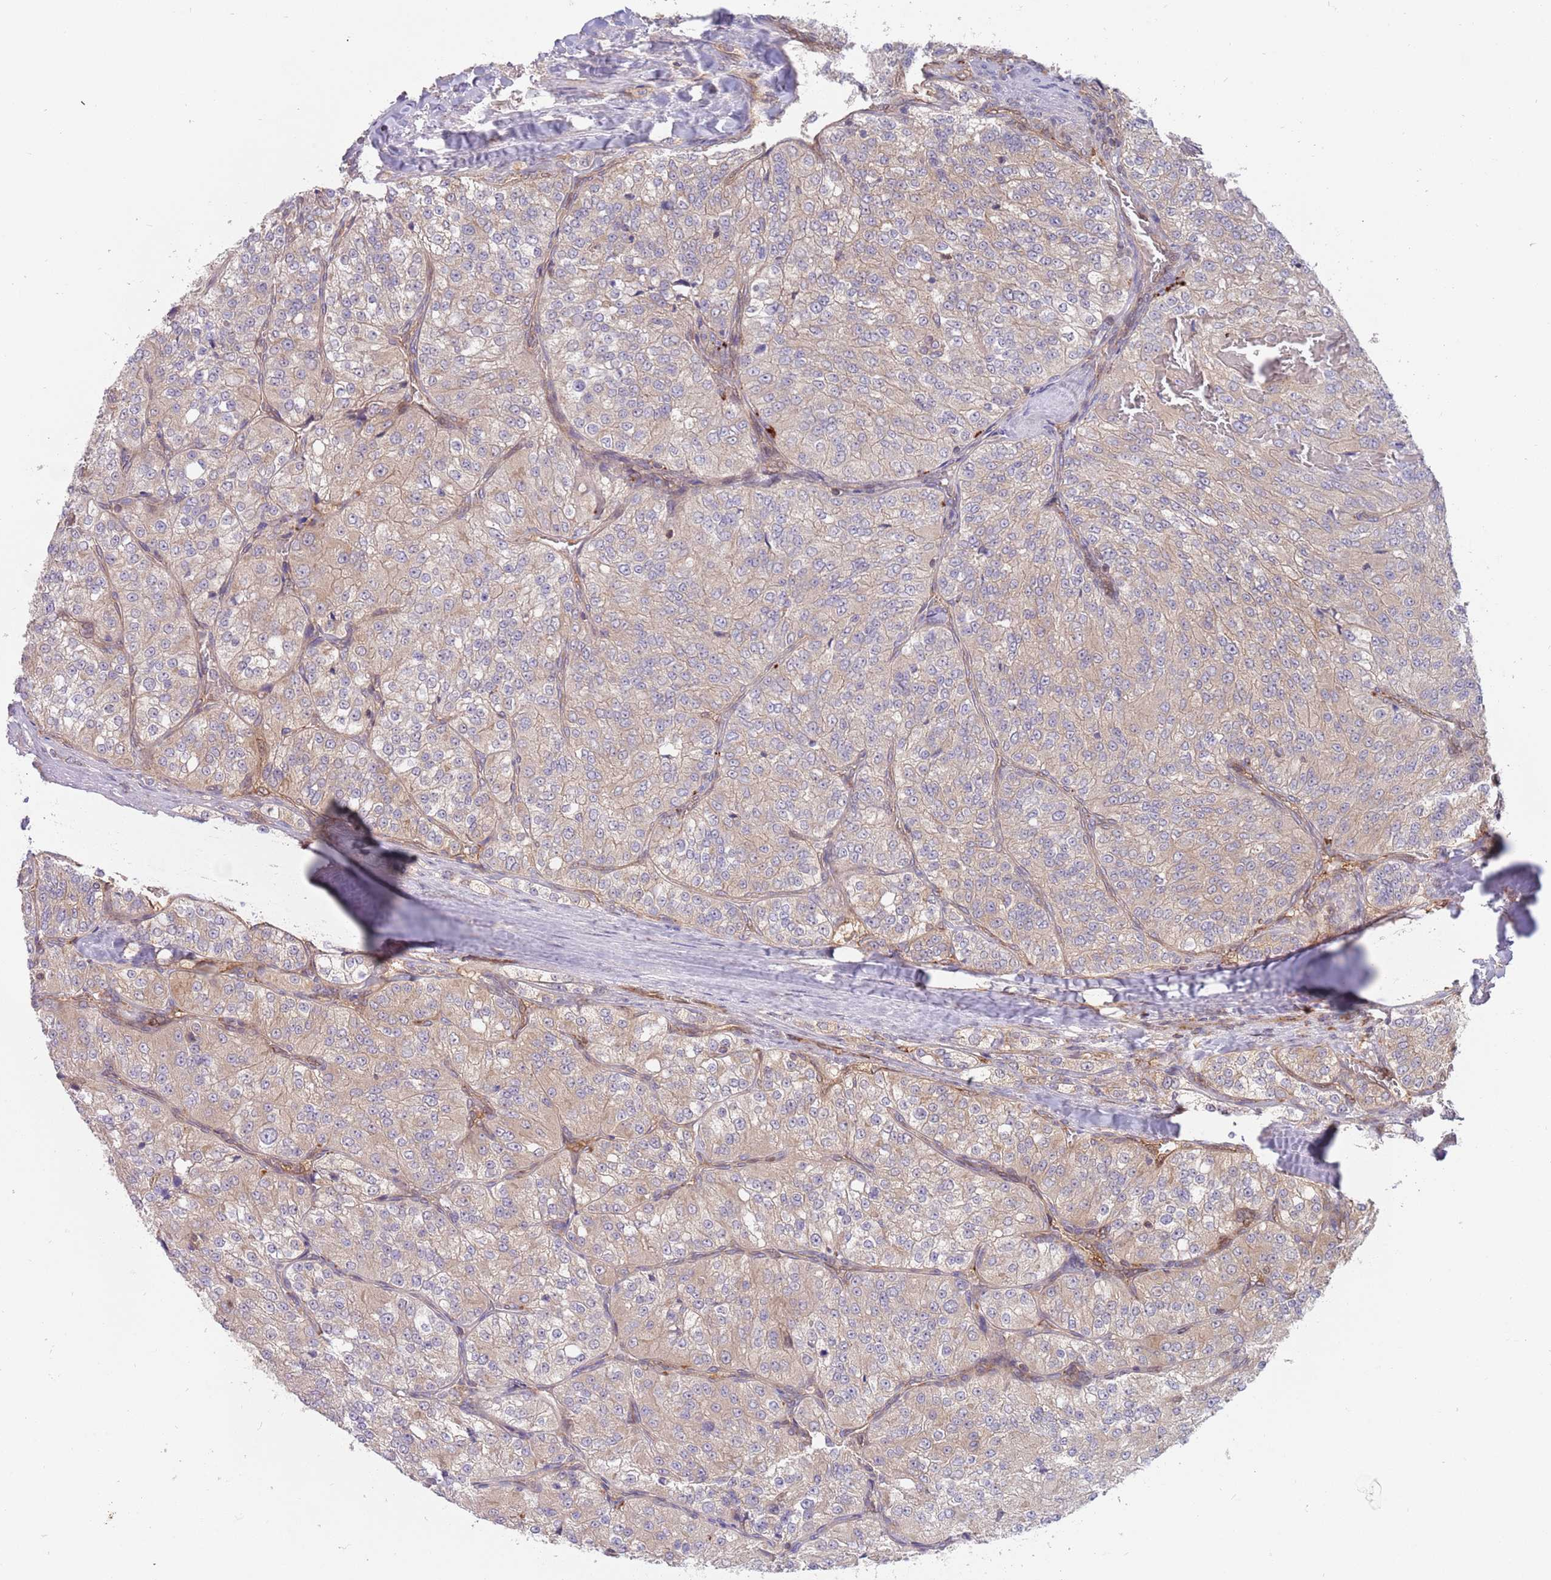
{"staining": {"intensity": "weak", "quantity": "25%-75%", "location": "cytoplasmic/membranous"}, "tissue": "renal cancer", "cell_type": "Tumor cells", "image_type": "cancer", "snomed": [{"axis": "morphology", "description": "Adenocarcinoma, NOS"}, {"axis": "topography", "description": "Kidney"}], "caption": "Renal cancer (adenocarcinoma) was stained to show a protein in brown. There is low levels of weak cytoplasmic/membranous staining in approximately 25%-75% of tumor cells.", "gene": "GUK1", "patient": {"sex": "female", "age": 63}}